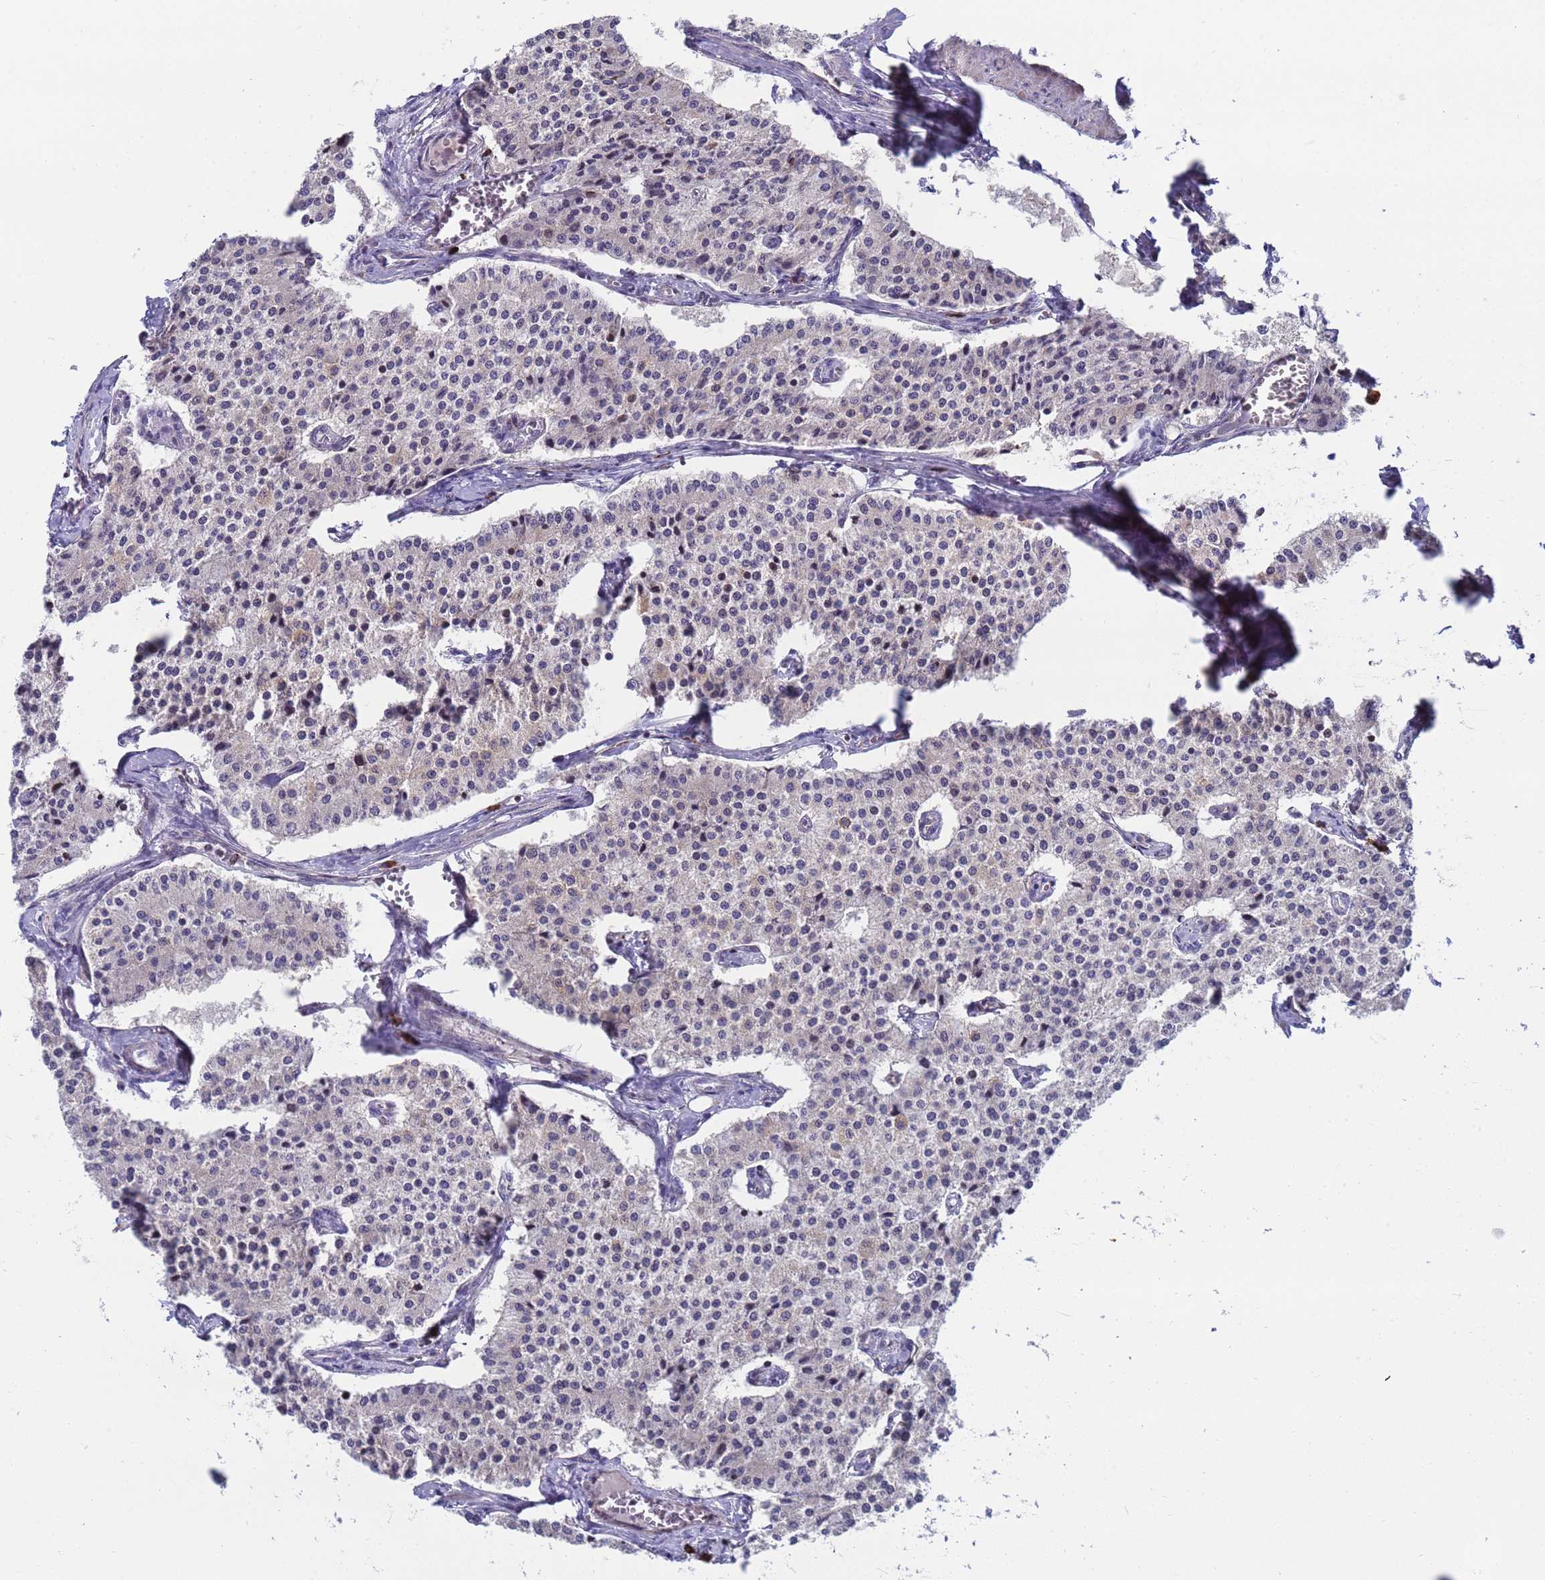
{"staining": {"intensity": "negative", "quantity": "none", "location": "none"}, "tissue": "carcinoid", "cell_type": "Tumor cells", "image_type": "cancer", "snomed": [{"axis": "morphology", "description": "Carcinoid, malignant, NOS"}, {"axis": "topography", "description": "Colon"}], "caption": "Immunohistochemistry micrograph of neoplastic tissue: malignant carcinoid stained with DAB (3,3'-diaminobenzidine) exhibits no significant protein expression in tumor cells. Nuclei are stained in blue.", "gene": "ENOSF1", "patient": {"sex": "female", "age": 52}}